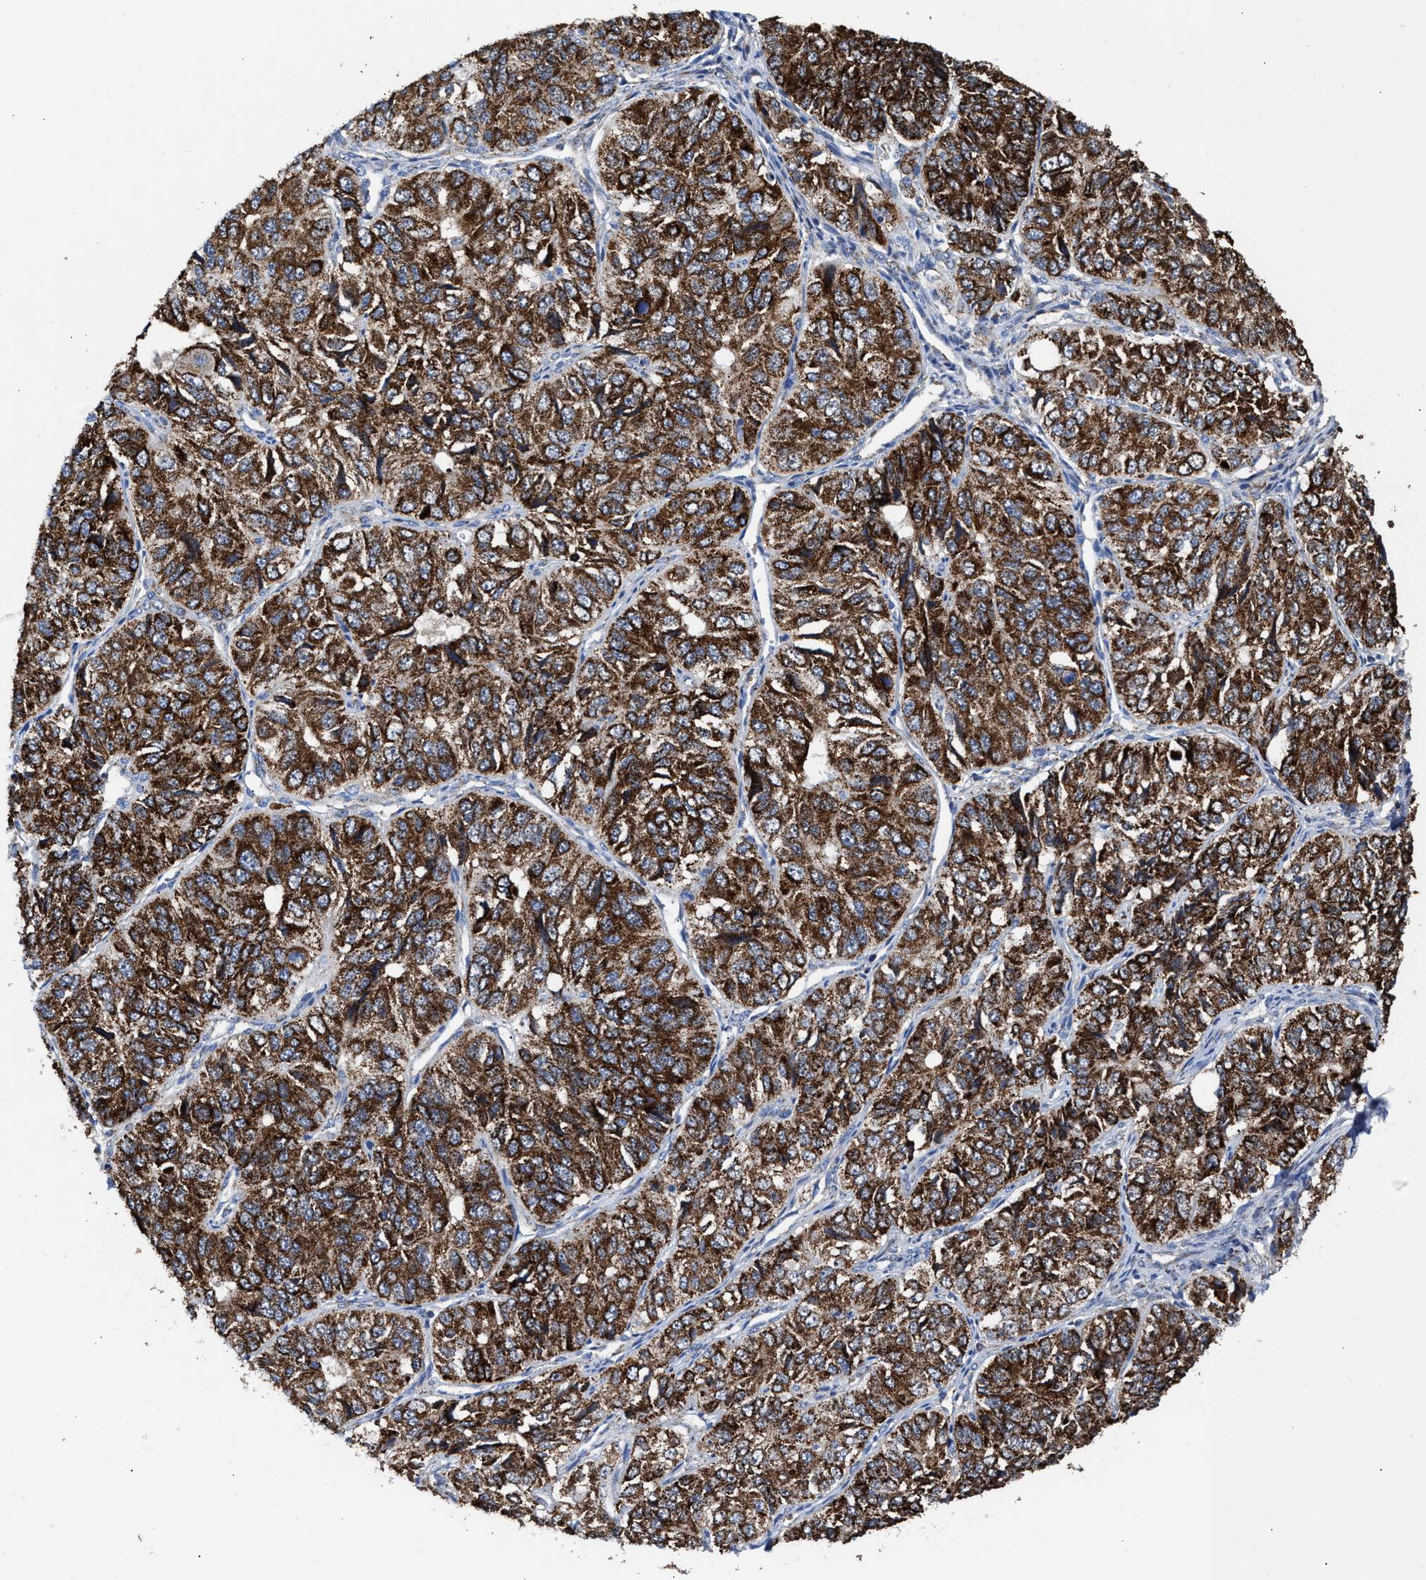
{"staining": {"intensity": "strong", "quantity": ">75%", "location": "cytoplasmic/membranous"}, "tissue": "ovarian cancer", "cell_type": "Tumor cells", "image_type": "cancer", "snomed": [{"axis": "morphology", "description": "Carcinoma, endometroid"}, {"axis": "topography", "description": "Ovary"}], "caption": "Ovarian cancer was stained to show a protein in brown. There is high levels of strong cytoplasmic/membranous positivity in approximately >75% of tumor cells.", "gene": "MECR", "patient": {"sex": "female", "age": 51}}